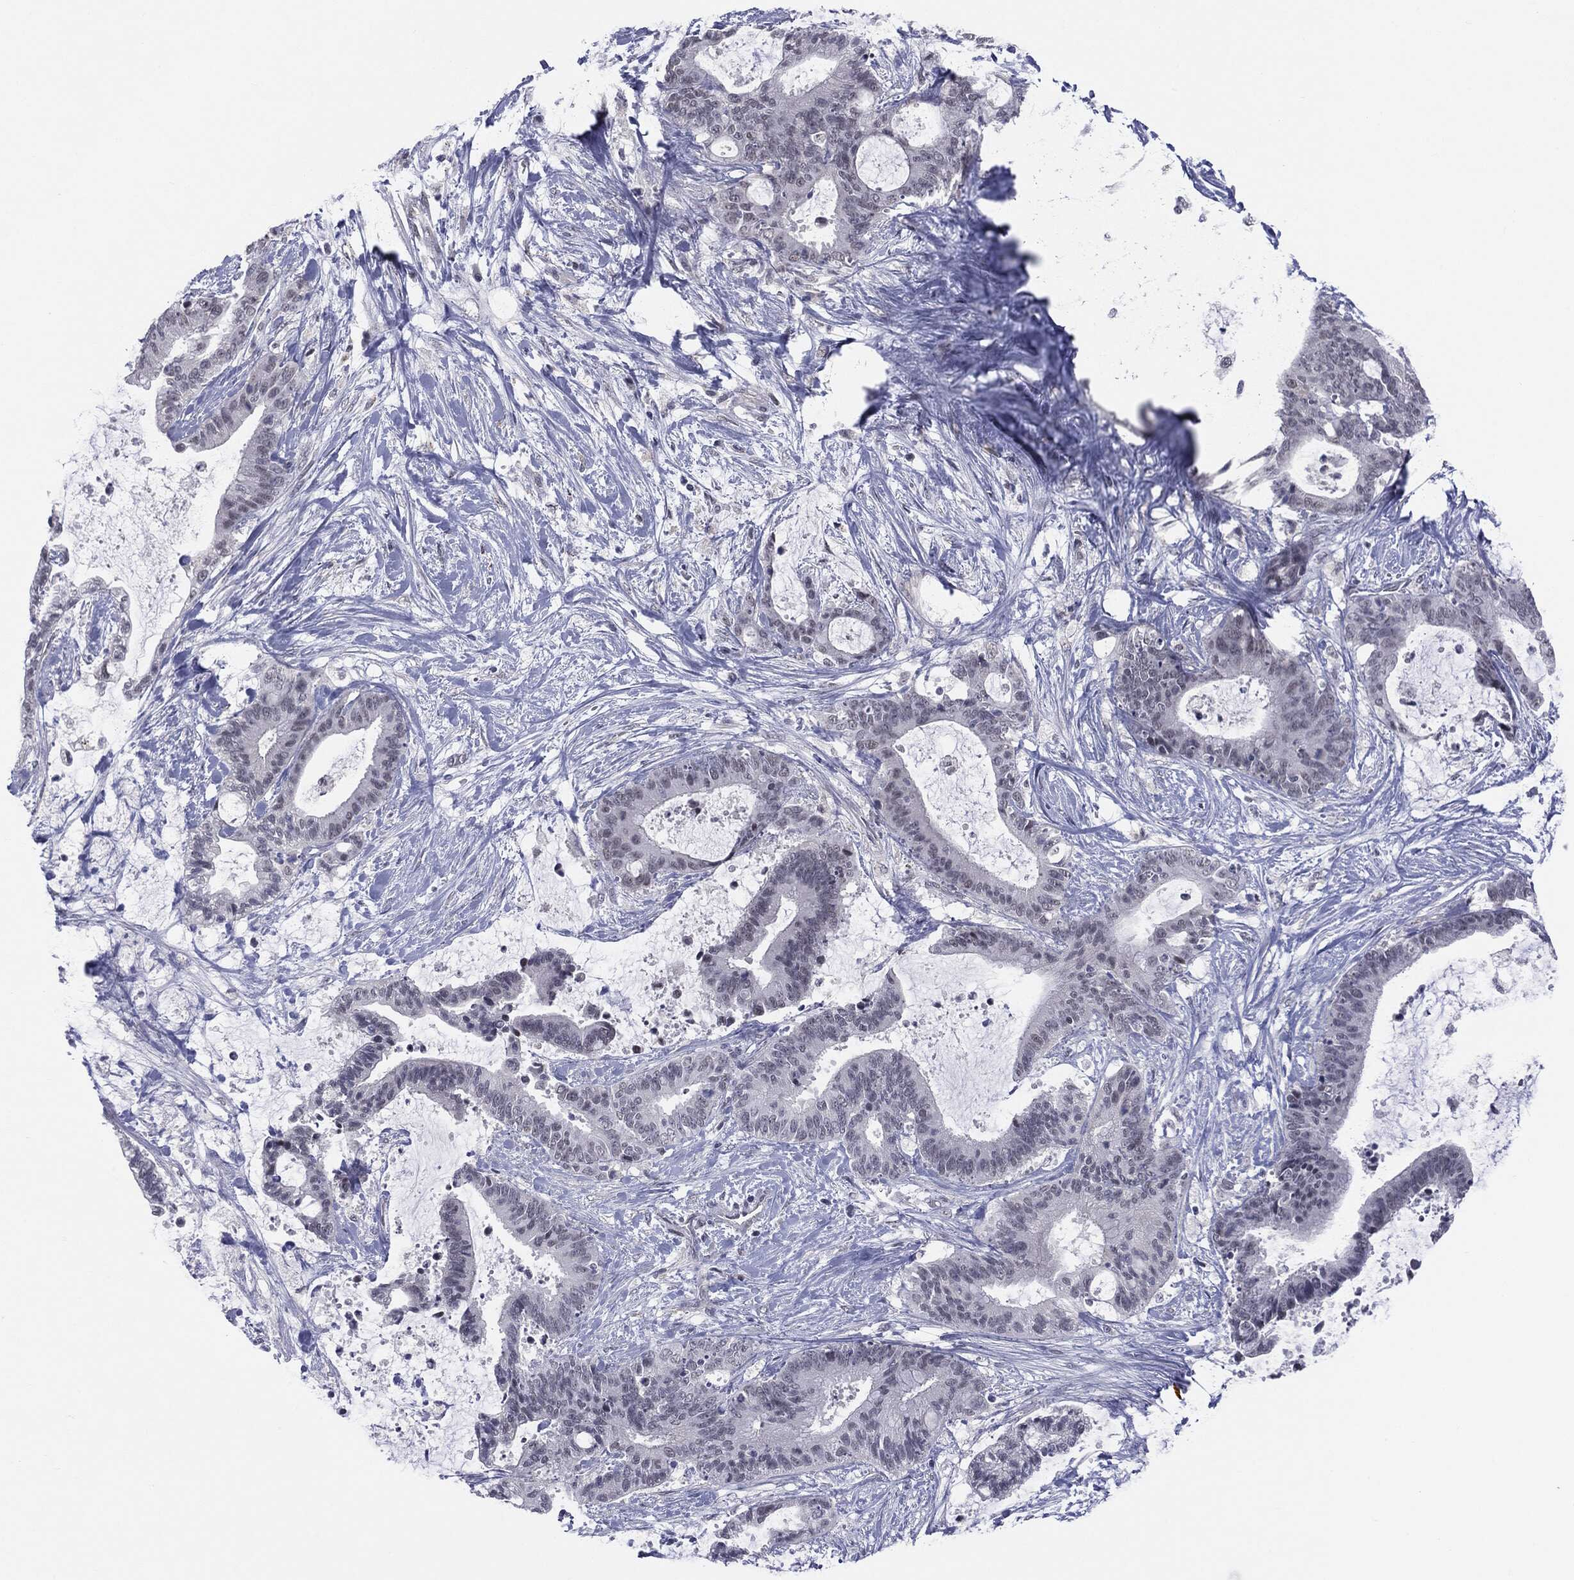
{"staining": {"intensity": "negative", "quantity": "none", "location": "none"}, "tissue": "liver cancer", "cell_type": "Tumor cells", "image_type": "cancer", "snomed": [{"axis": "morphology", "description": "Cholangiocarcinoma"}, {"axis": "topography", "description": "Liver"}], "caption": "Tumor cells are negative for protein expression in human liver cancer.", "gene": "SLC5A5", "patient": {"sex": "female", "age": 73}}